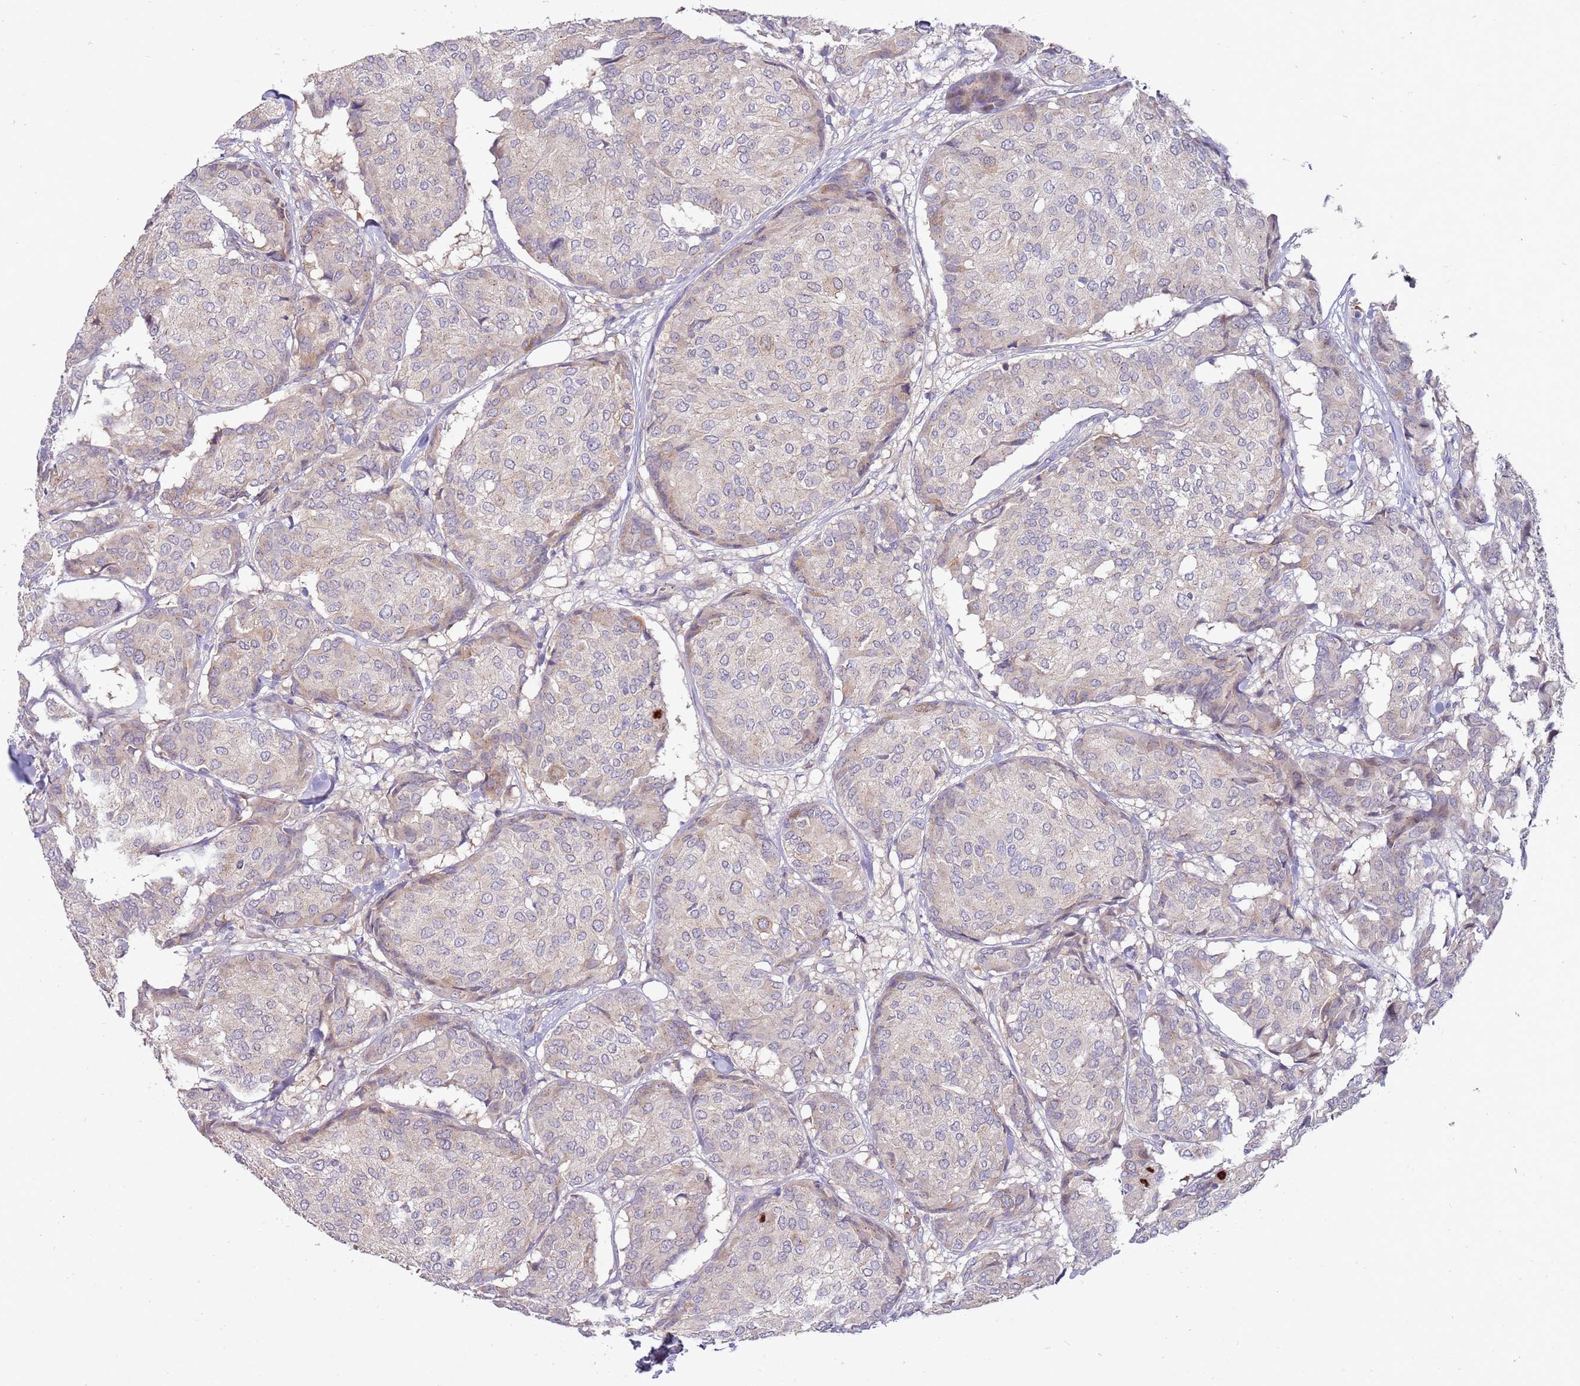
{"staining": {"intensity": "negative", "quantity": "none", "location": "none"}, "tissue": "breast cancer", "cell_type": "Tumor cells", "image_type": "cancer", "snomed": [{"axis": "morphology", "description": "Duct carcinoma"}, {"axis": "topography", "description": "Breast"}], "caption": "Tumor cells show no significant staining in breast cancer.", "gene": "NMUR2", "patient": {"sex": "female", "age": 75}}